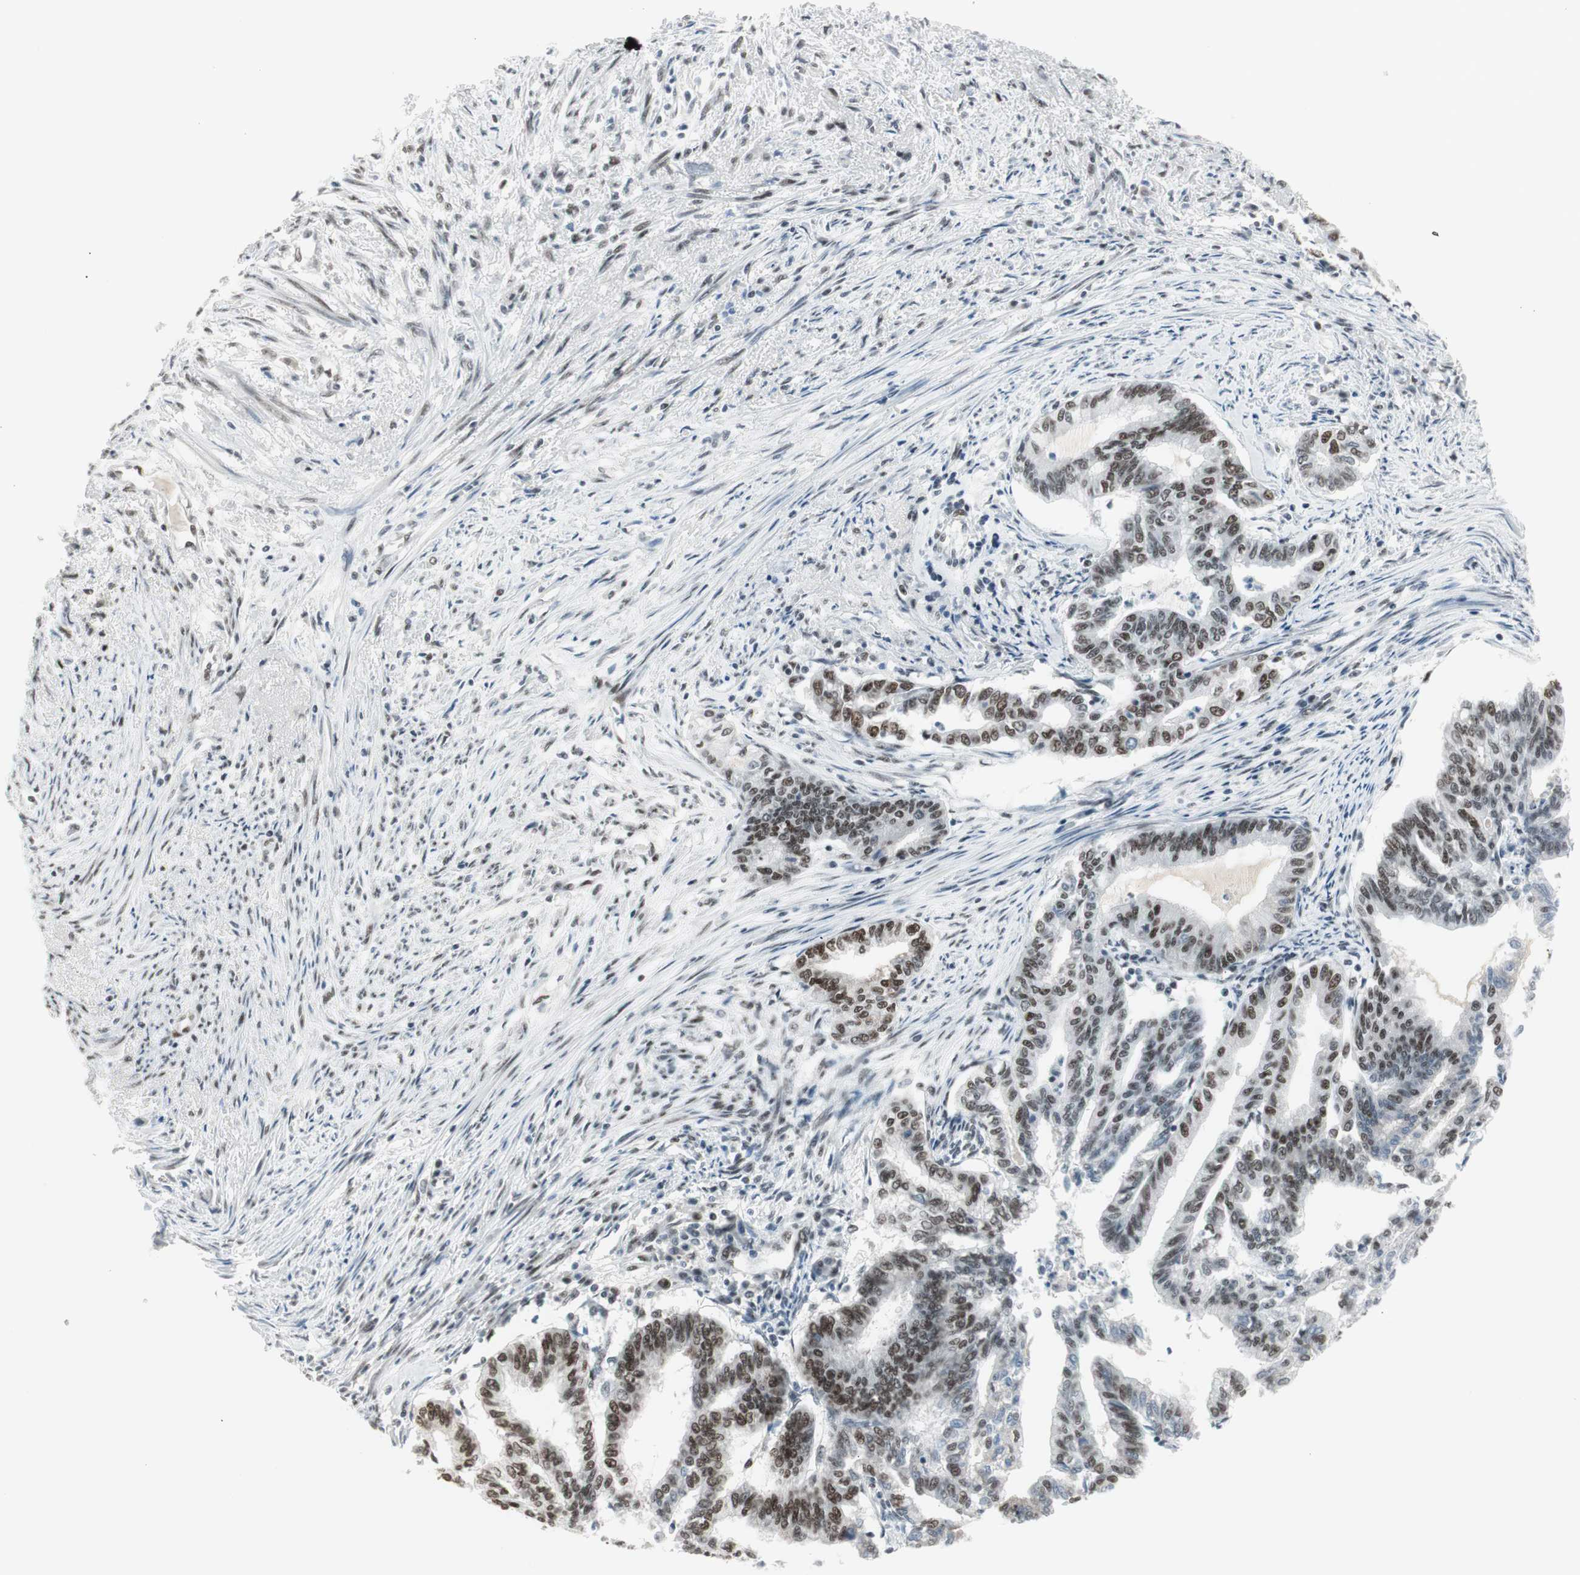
{"staining": {"intensity": "moderate", "quantity": ">75%", "location": "nuclear"}, "tissue": "endometrial cancer", "cell_type": "Tumor cells", "image_type": "cancer", "snomed": [{"axis": "morphology", "description": "Adenocarcinoma, NOS"}, {"axis": "topography", "description": "Endometrium"}], "caption": "Tumor cells demonstrate medium levels of moderate nuclear positivity in about >75% of cells in human endometrial adenocarcinoma. Nuclei are stained in blue.", "gene": "HEXIM1", "patient": {"sex": "female", "age": 79}}